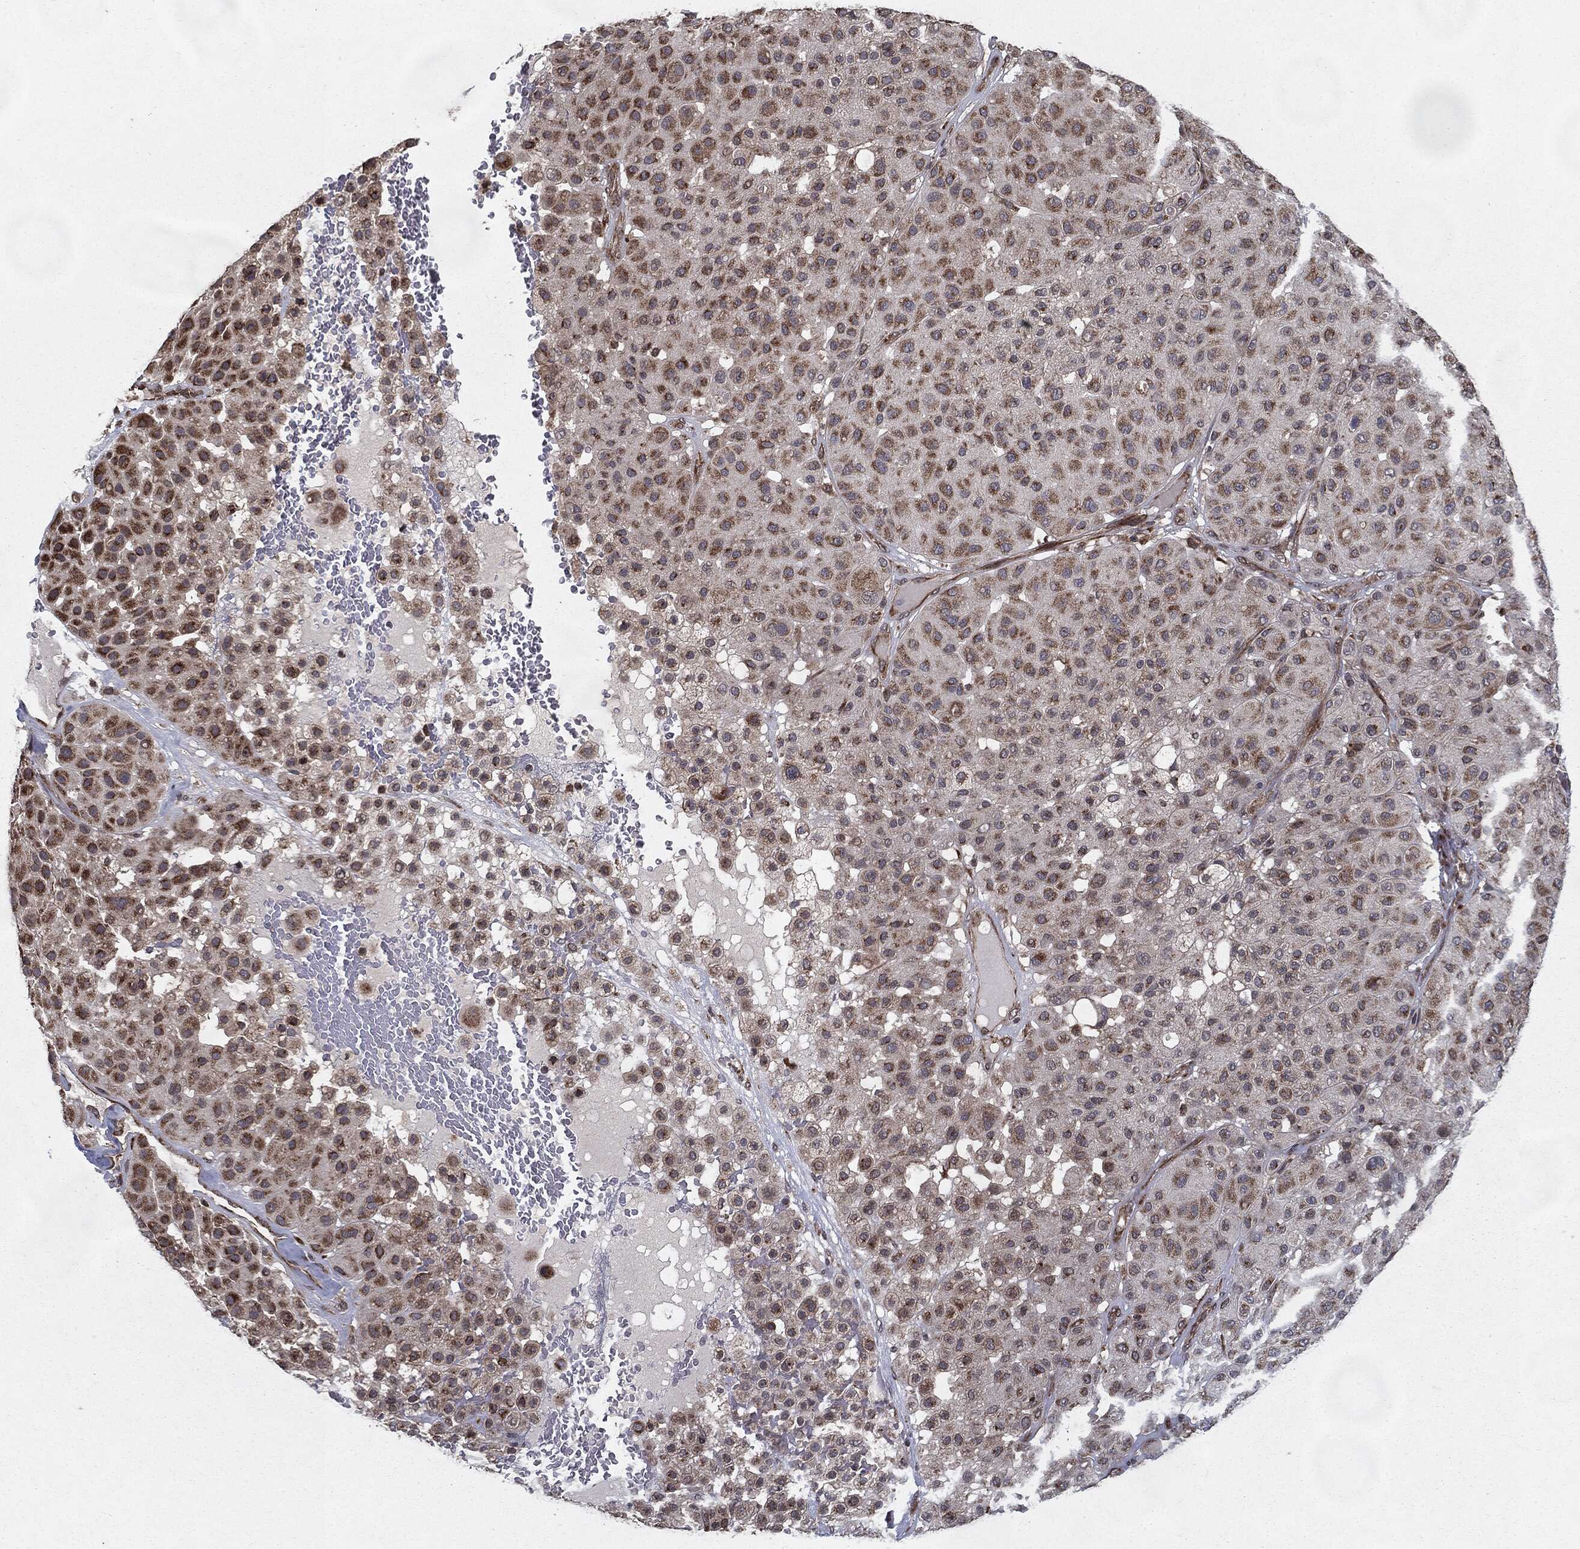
{"staining": {"intensity": "moderate", "quantity": ">75%", "location": "cytoplasmic/membranous"}, "tissue": "melanoma", "cell_type": "Tumor cells", "image_type": "cancer", "snomed": [{"axis": "morphology", "description": "Malignant melanoma, Metastatic site"}, {"axis": "topography", "description": "Smooth muscle"}], "caption": "This is a photomicrograph of IHC staining of malignant melanoma (metastatic site), which shows moderate positivity in the cytoplasmic/membranous of tumor cells.", "gene": "HDAC5", "patient": {"sex": "male", "age": 41}}